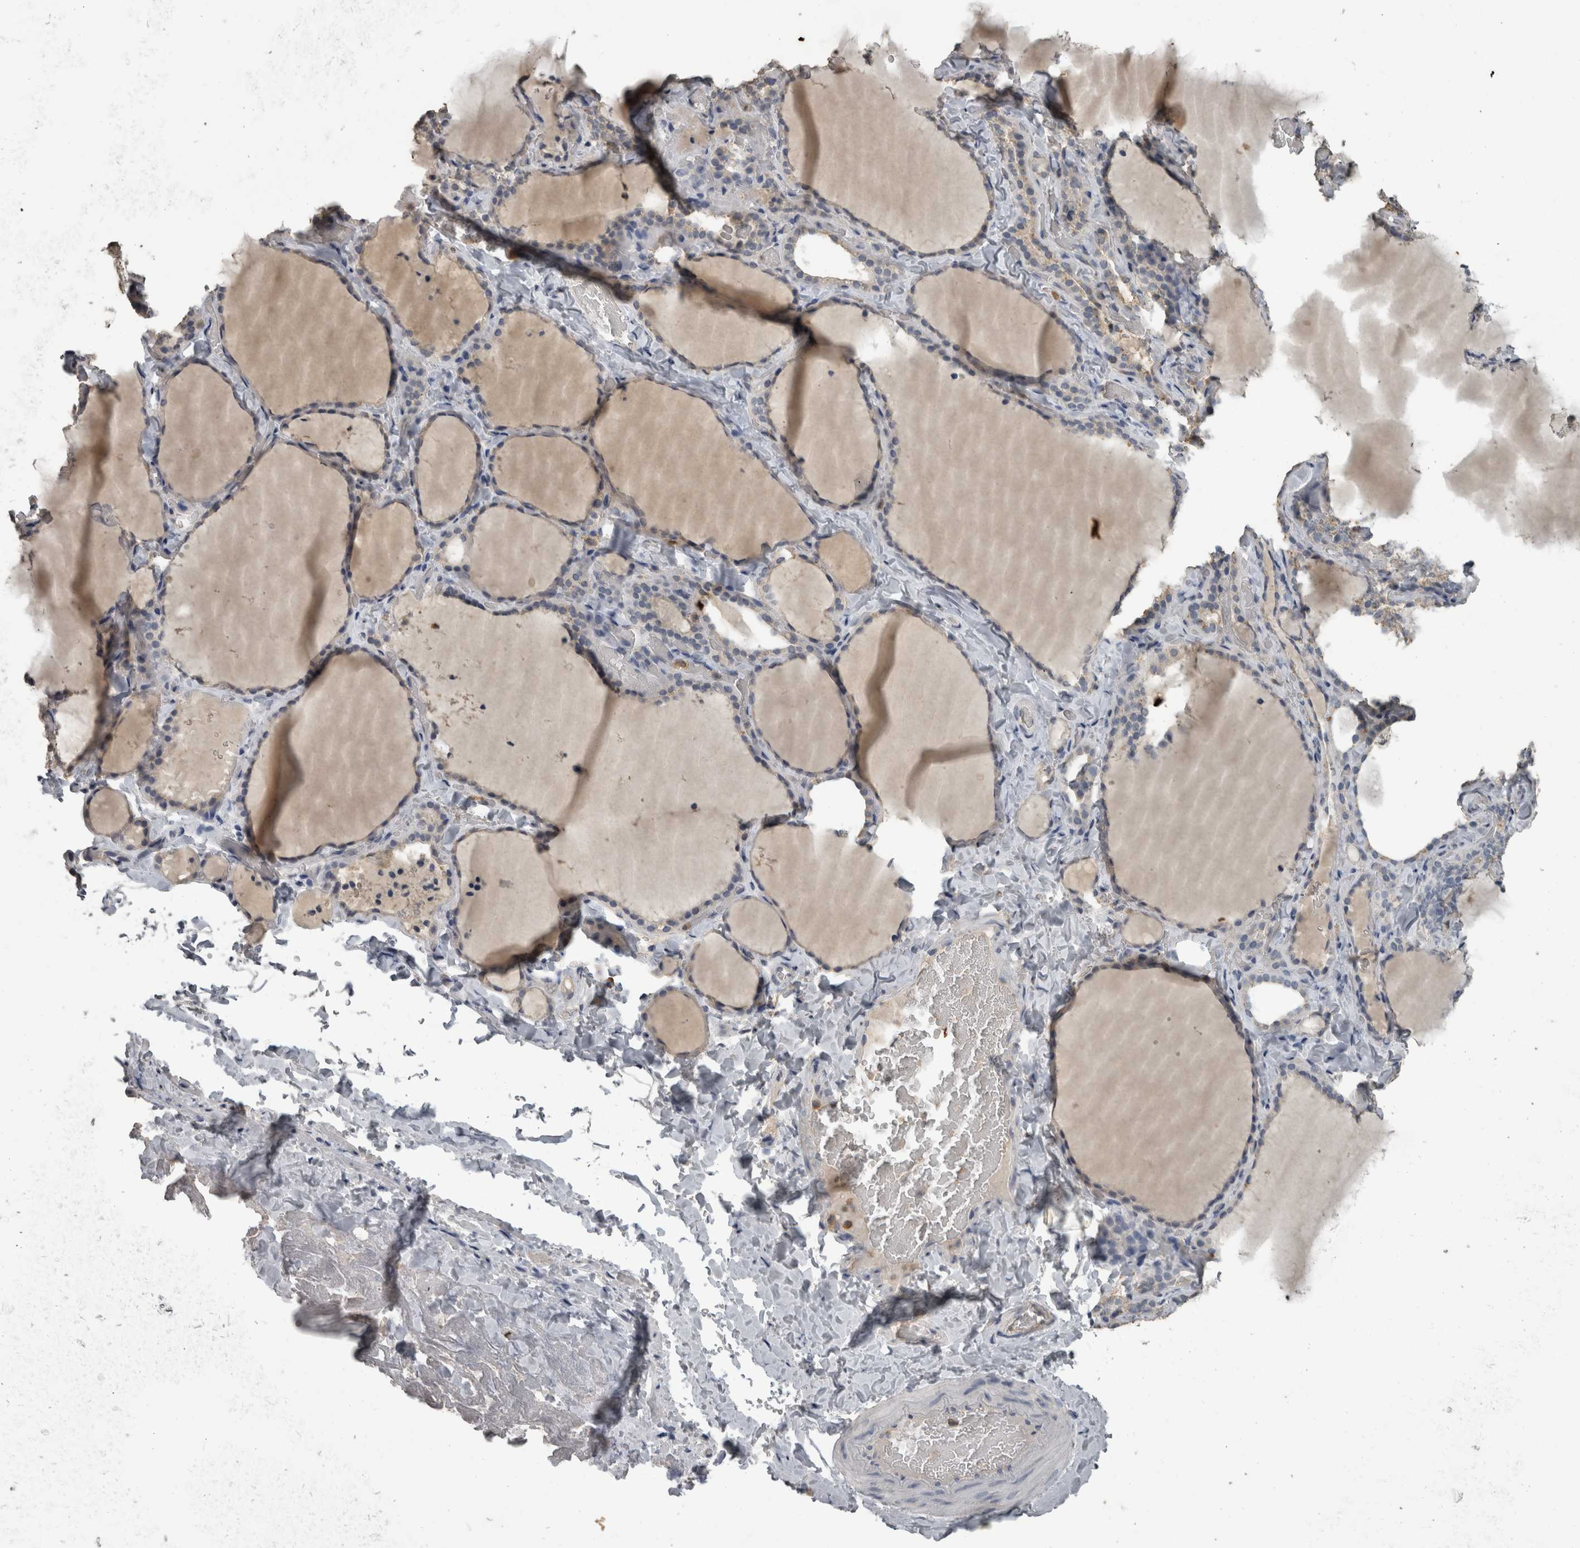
{"staining": {"intensity": "weak", "quantity": "<25%", "location": "cytoplasmic/membranous"}, "tissue": "thyroid gland", "cell_type": "Glandular cells", "image_type": "normal", "snomed": [{"axis": "morphology", "description": "Normal tissue, NOS"}, {"axis": "topography", "description": "Thyroid gland"}], "caption": "High power microscopy image of an immunohistochemistry (IHC) image of unremarkable thyroid gland, revealing no significant expression in glandular cells.", "gene": "PIK3AP1", "patient": {"sex": "female", "age": 22}}